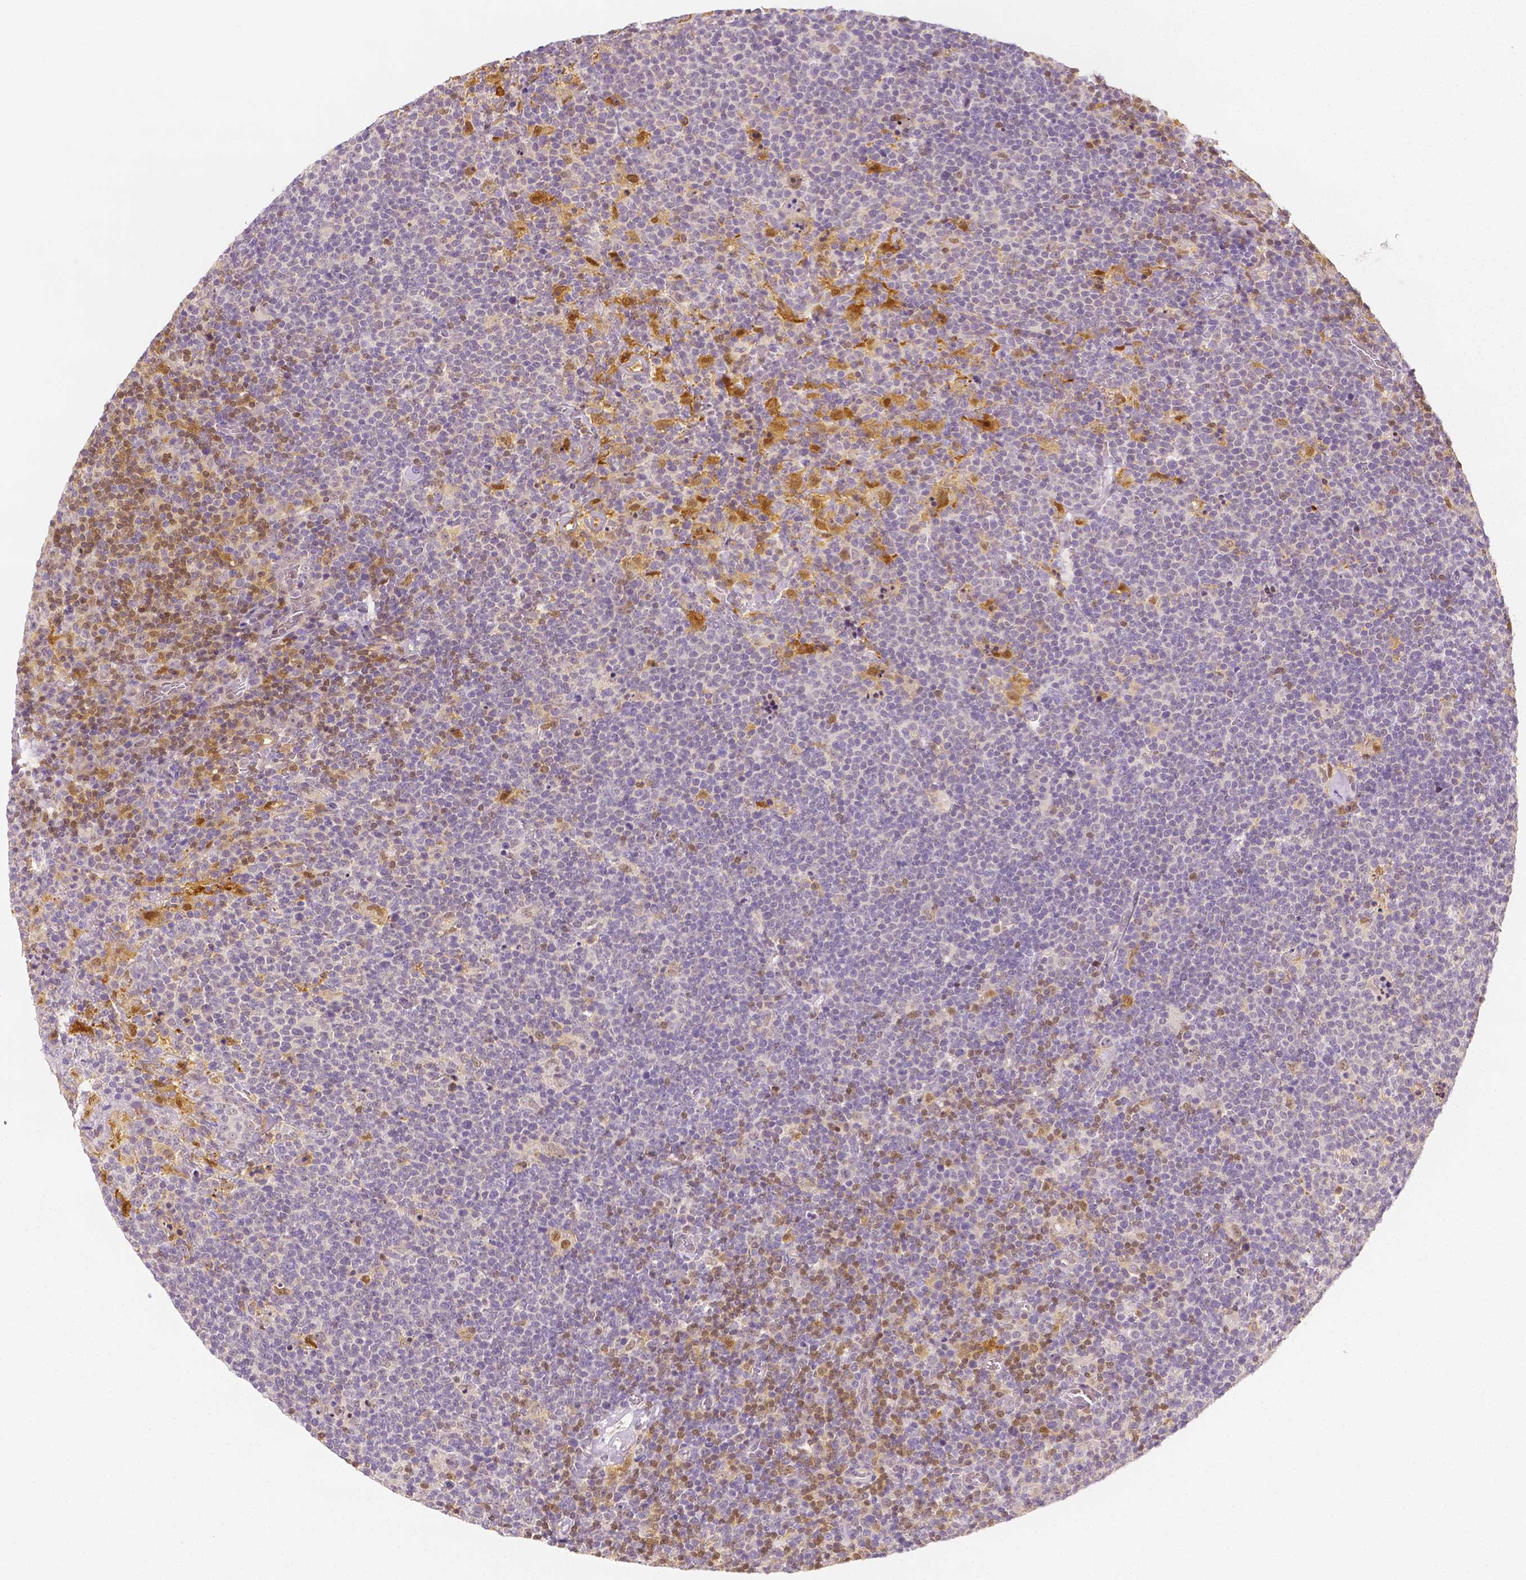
{"staining": {"intensity": "negative", "quantity": "none", "location": "none"}, "tissue": "lymphoma", "cell_type": "Tumor cells", "image_type": "cancer", "snomed": [{"axis": "morphology", "description": "Malignant lymphoma, non-Hodgkin's type, High grade"}, {"axis": "topography", "description": "Lymph node"}], "caption": "Immunohistochemical staining of high-grade malignant lymphoma, non-Hodgkin's type displays no significant staining in tumor cells.", "gene": "SGTB", "patient": {"sex": "male", "age": 61}}